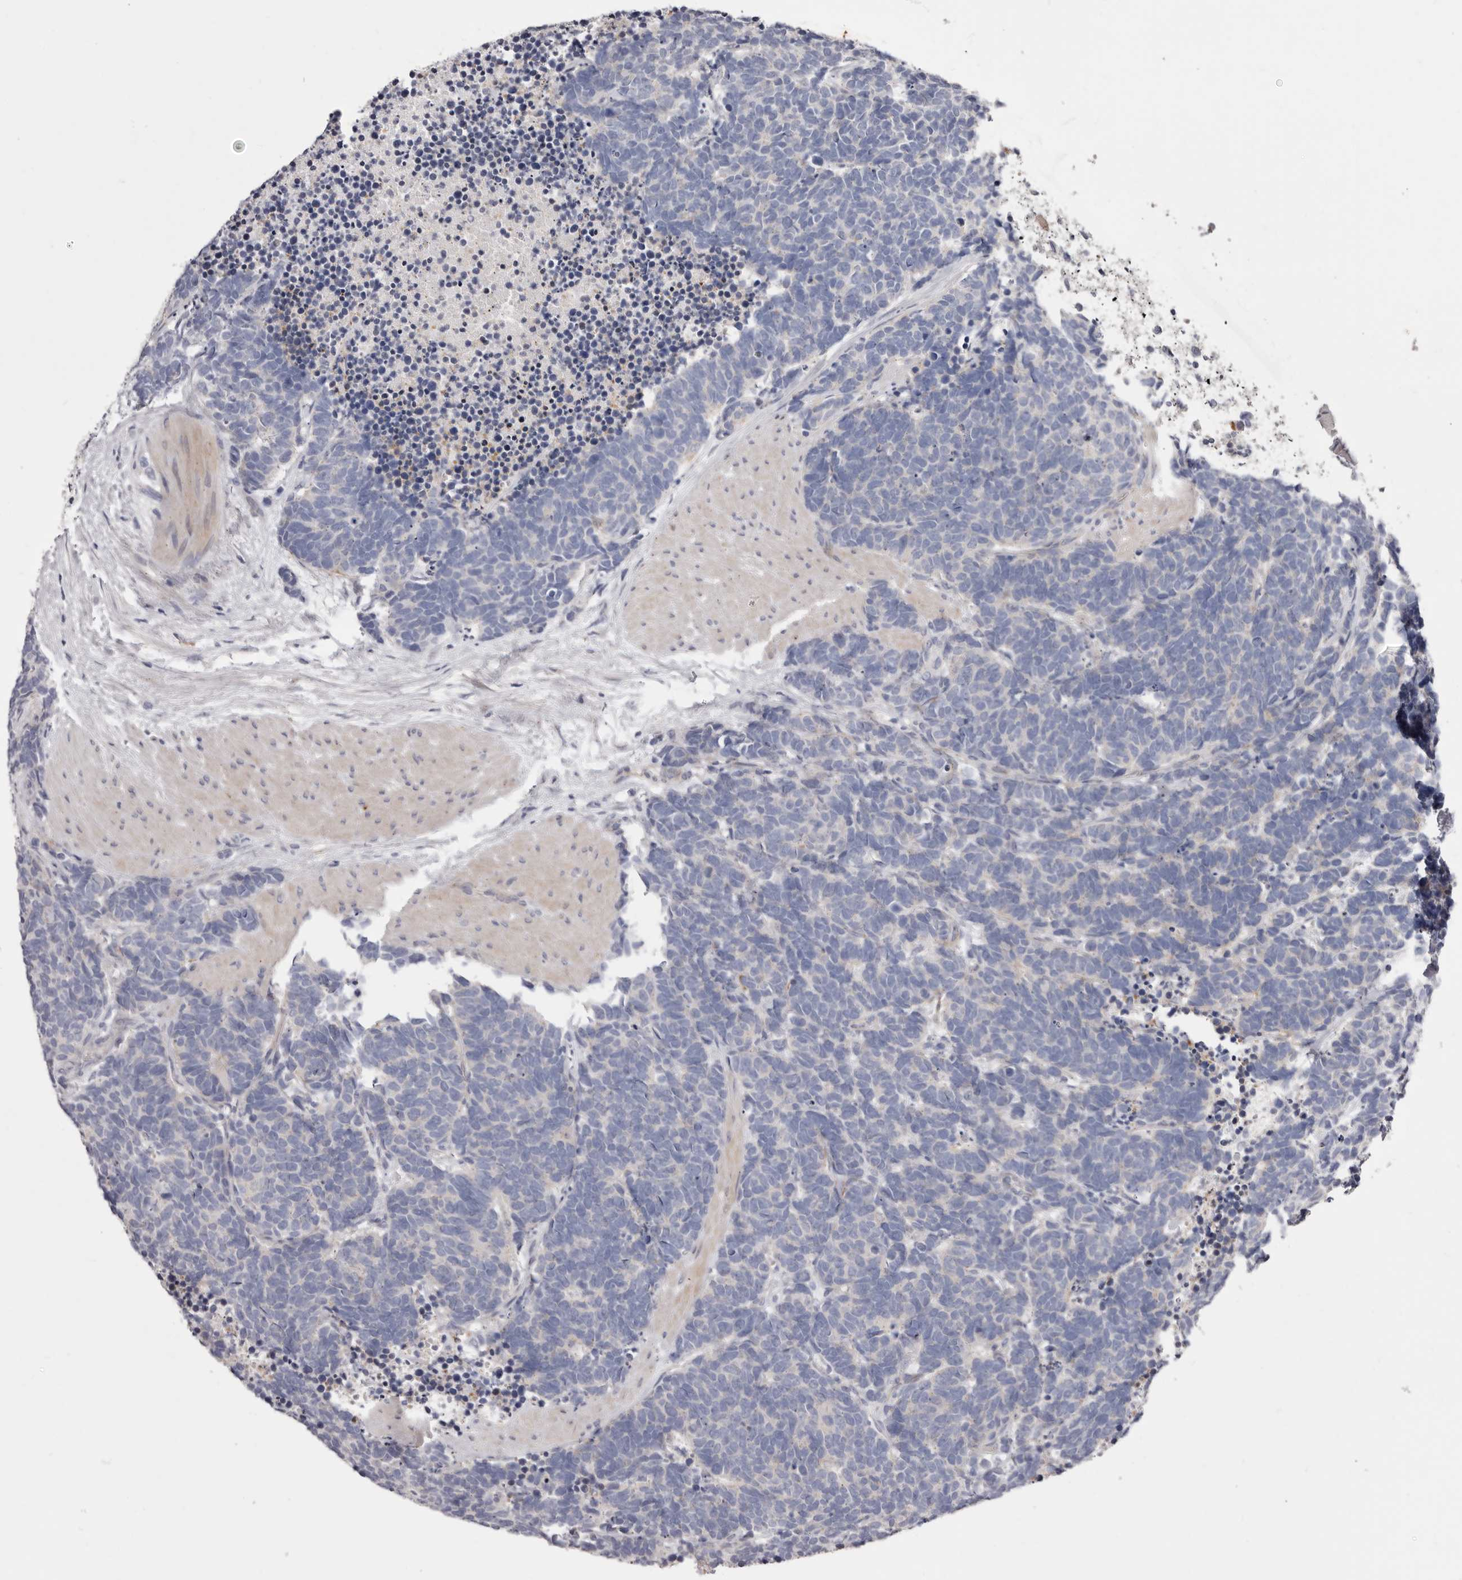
{"staining": {"intensity": "negative", "quantity": "none", "location": "none"}, "tissue": "carcinoid", "cell_type": "Tumor cells", "image_type": "cancer", "snomed": [{"axis": "morphology", "description": "Carcinoma, NOS"}, {"axis": "morphology", "description": "Carcinoid, malignant, NOS"}, {"axis": "topography", "description": "Urinary bladder"}], "caption": "This micrograph is of carcinoid (malignant) stained with immunohistochemistry (IHC) to label a protein in brown with the nuclei are counter-stained blue. There is no positivity in tumor cells. (Stains: DAB immunohistochemistry with hematoxylin counter stain, Microscopy: brightfield microscopy at high magnification).", "gene": "PEG10", "patient": {"sex": "male", "age": 57}}